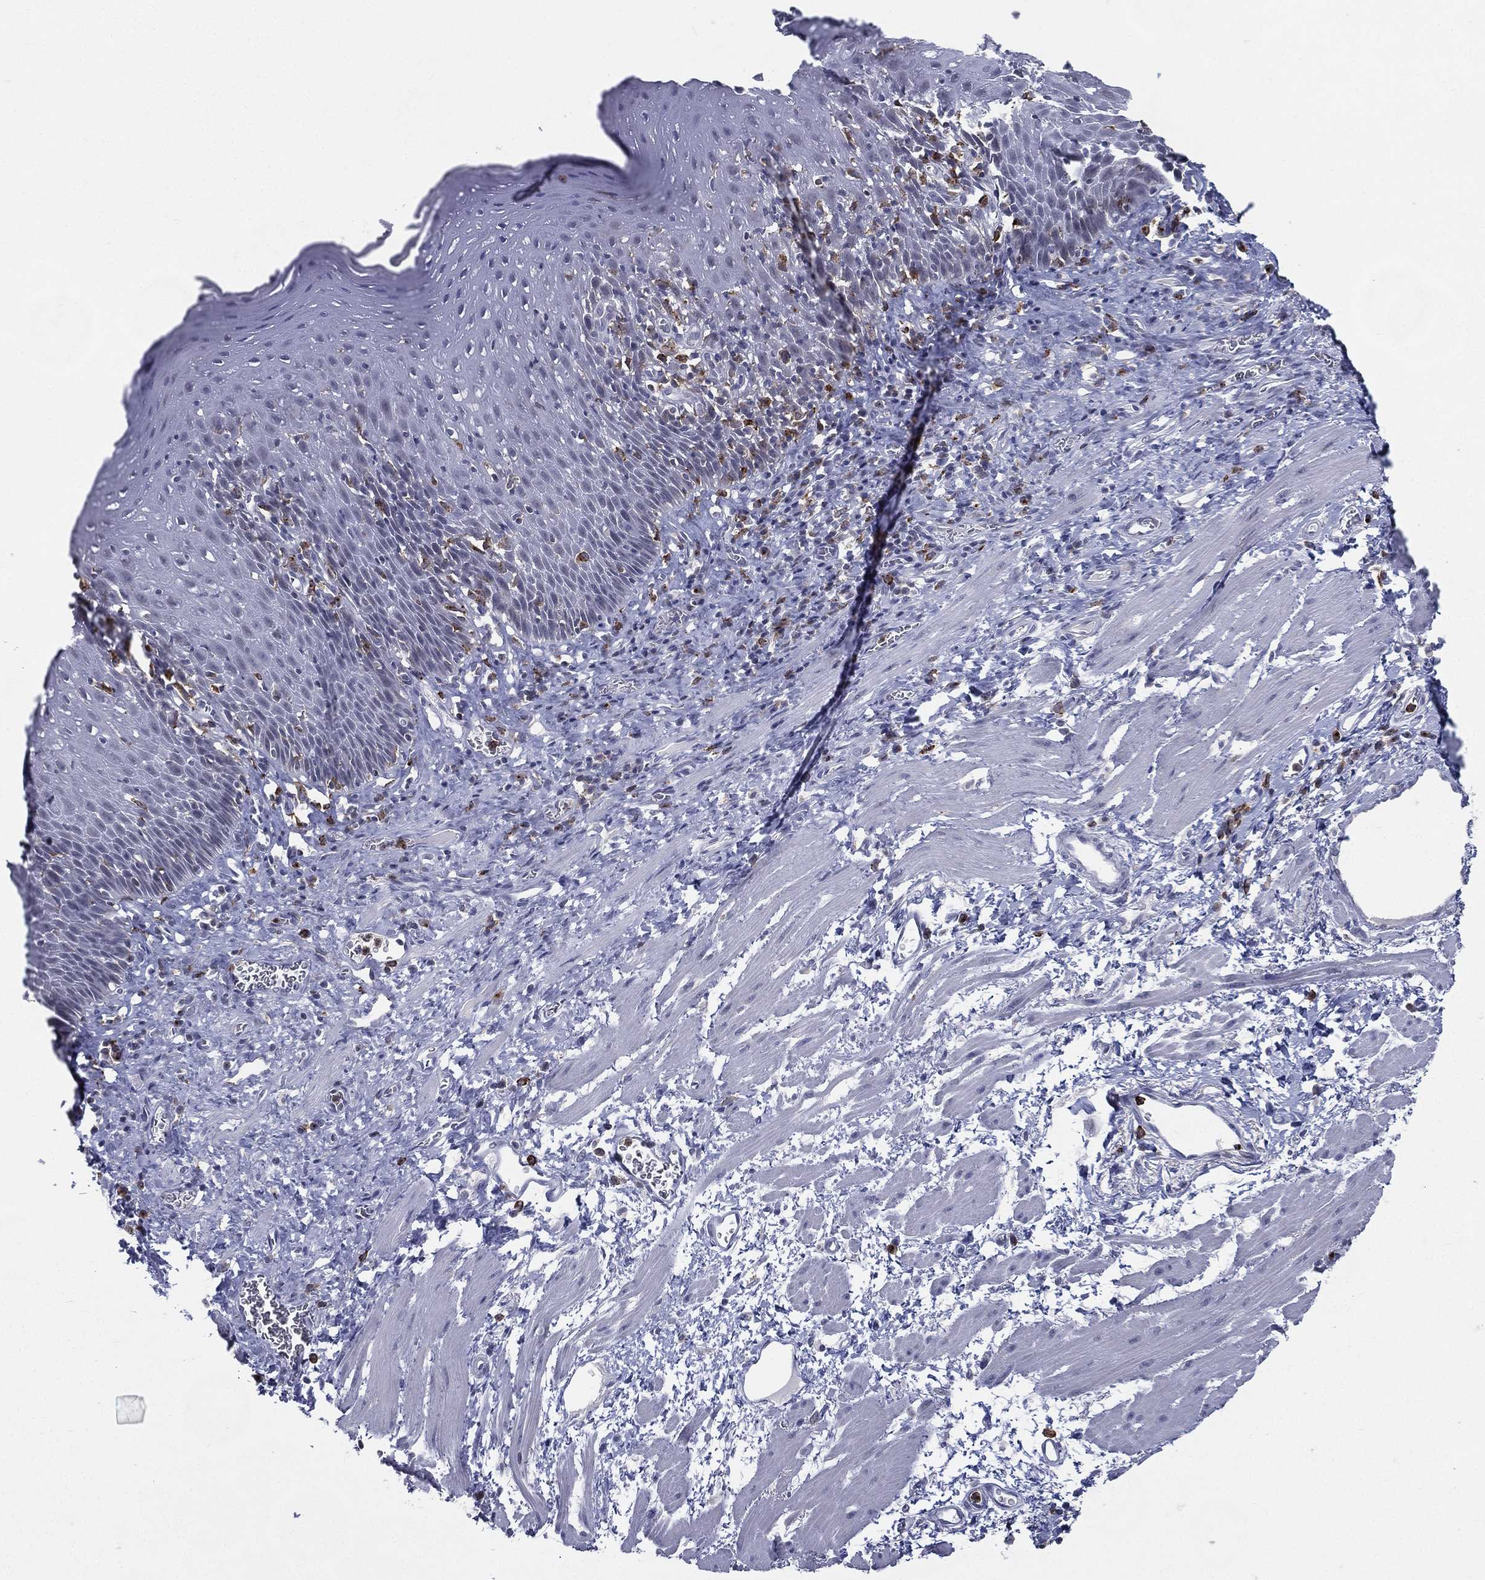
{"staining": {"intensity": "negative", "quantity": "none", "location": "none"}, "tissue": "esophagus", "cell_type": "Squamous epithelial cells", "image_type": "normal", "snomed": [{"axis": "morphology", "description": "Normal tissue, NOS"}, {"axis": "morphology", "description": "Adenocarcinoma, NOS"}, {"axis": "topography", "description": "Esophagus"}, {"axis": "topography", "description": "Stomach, upper"}], "caption": "Squamous epithelial cells are negative for brown protein staining in benign esophagus.", "gene": "EVI2B", "patient": {"sex": "male", "age": 74}}